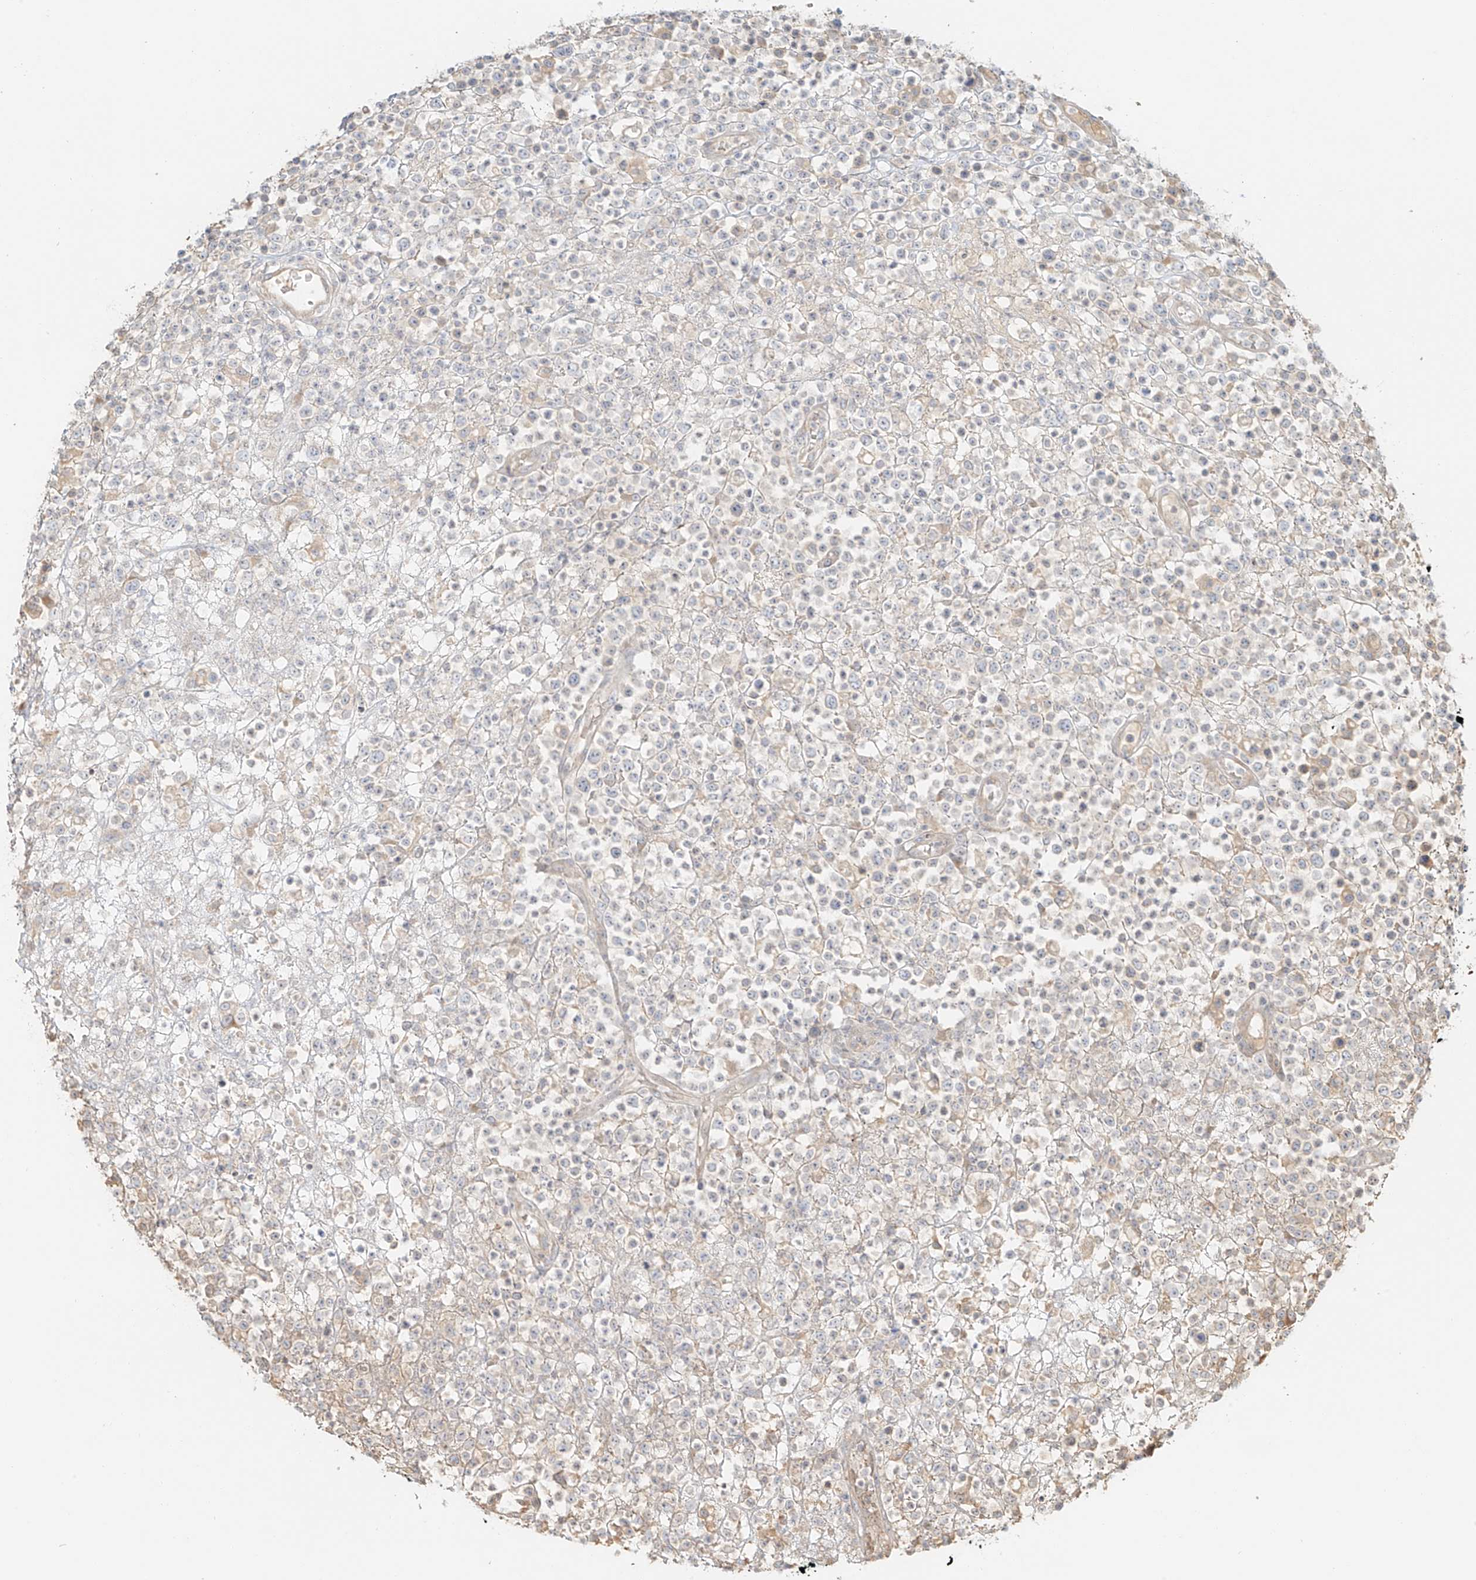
{"staining": {"intensity": "negative", "quantity": "none", "location": "none"}, "tissue": "lymphoma", "cell_type": "Tumor cells", "image_type": "cancer", "snomed": [{"axis": "morphology", "description": "Malignant lymphoma, non-Hodgkin's type, High grade"}, {"axis": "topography", "description": "Colon"}], "caption": "Tumor cells are negative for brown protein staining in lymphoma.", "gene": "UPK1B", "patient": {"sex": "female", "age": 53}}